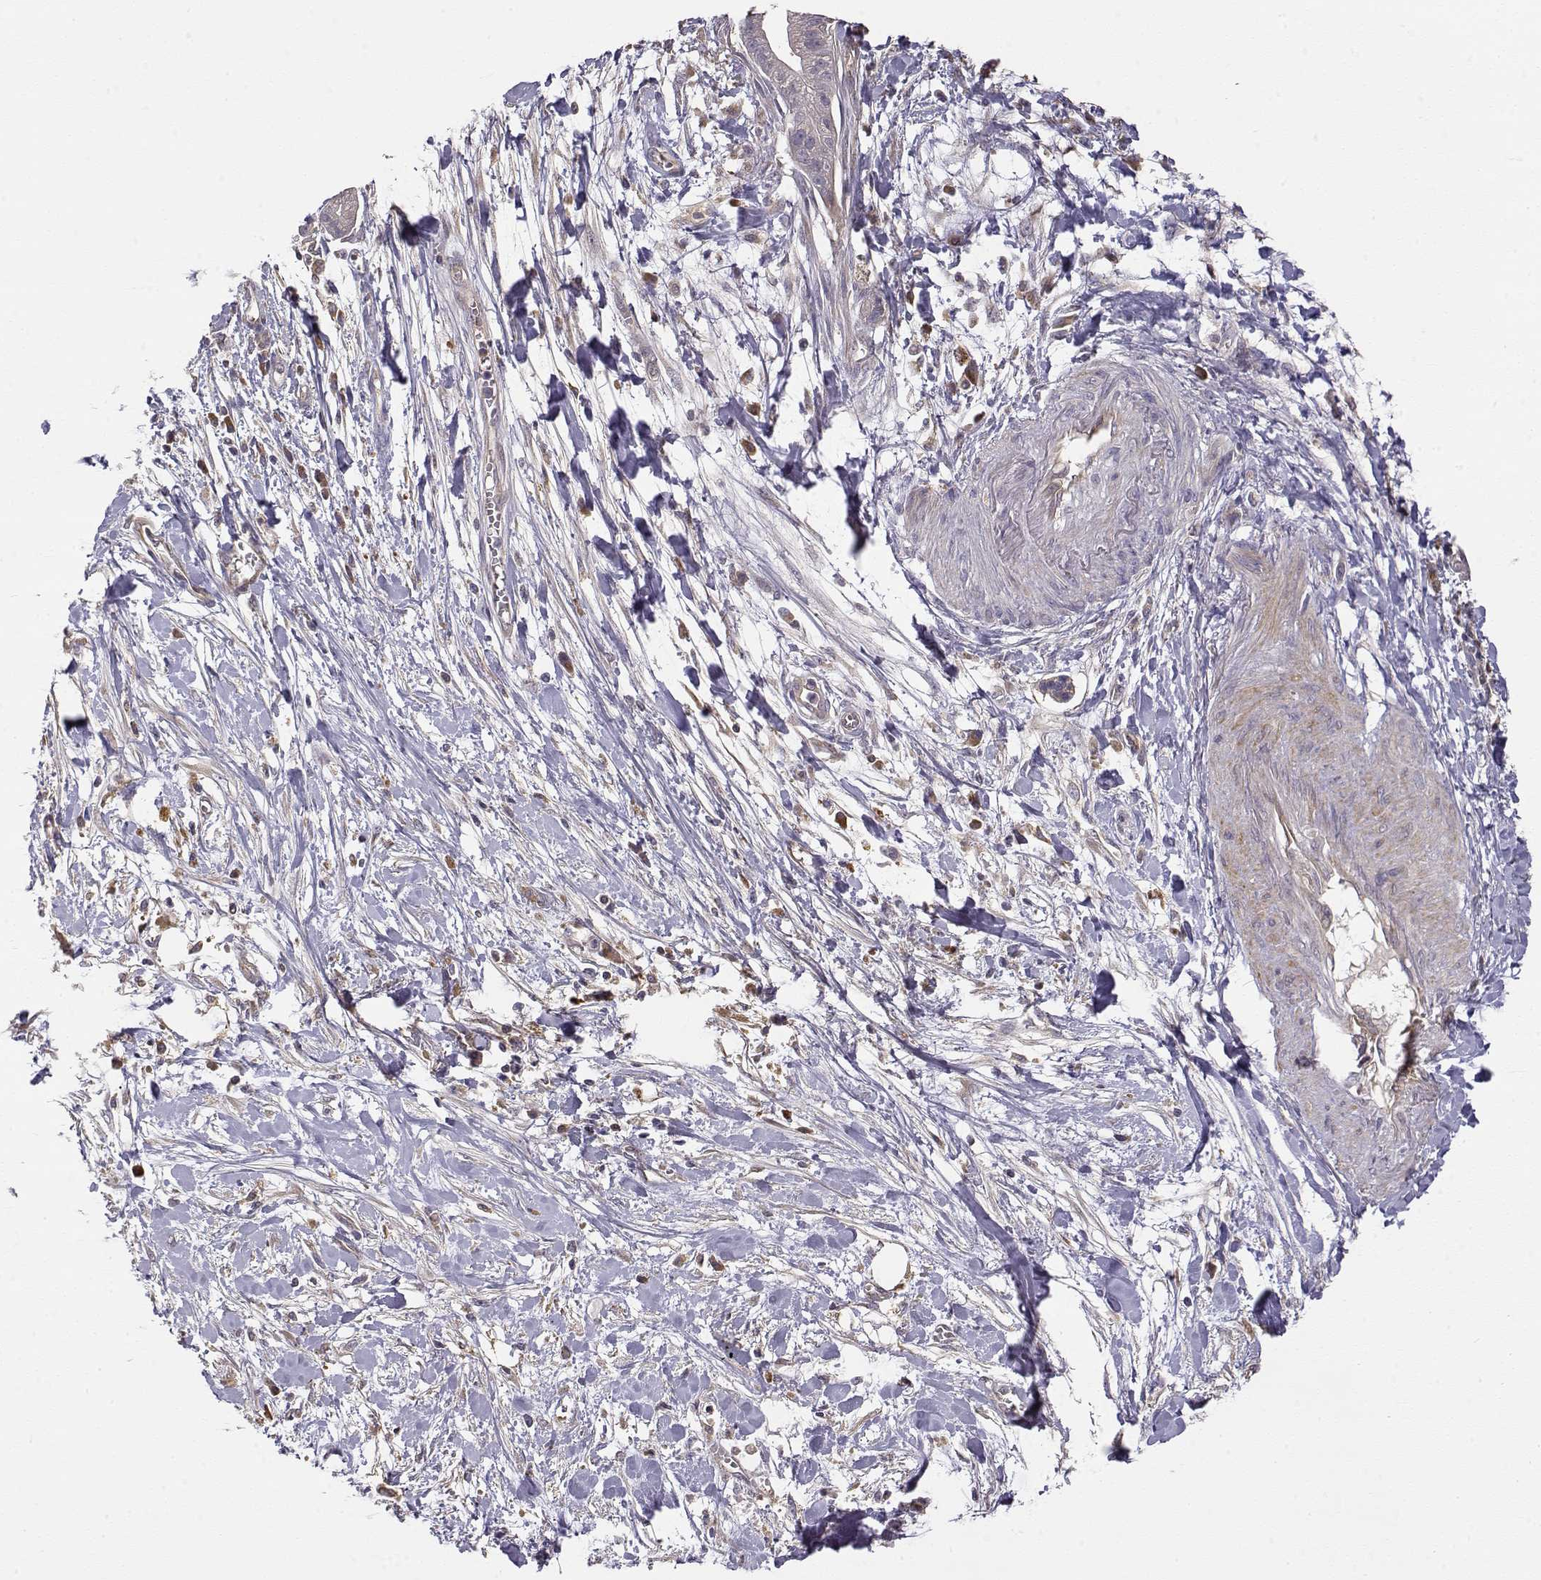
{"staining": {"intensity": "negative", "quantity": "none", "location": "none"}, "tissue": "pancreatic cancer", "cell_type": "Tumor cells", "image_type": "cancer", "snomed": [{"axis": "morphology", "description": "Normal tissue, NOS"}, {"axis": "morphology", "description": "Adenocarcinoma, NOS"}, {"axis": "topography", "description": "Lymph node"}, {"axis": "topography", "description": "Pancreas"}], "caption": "This image is of pancreatic cancer (adenocarcinoma) stained with immunohistochemistry (IHC) to label a protein in brown with the nuclei are counter-stained blue. There is no positivity in tumor cells.", "gene": "CRIM1", "patient": {"sex": "female", "age": 58}}